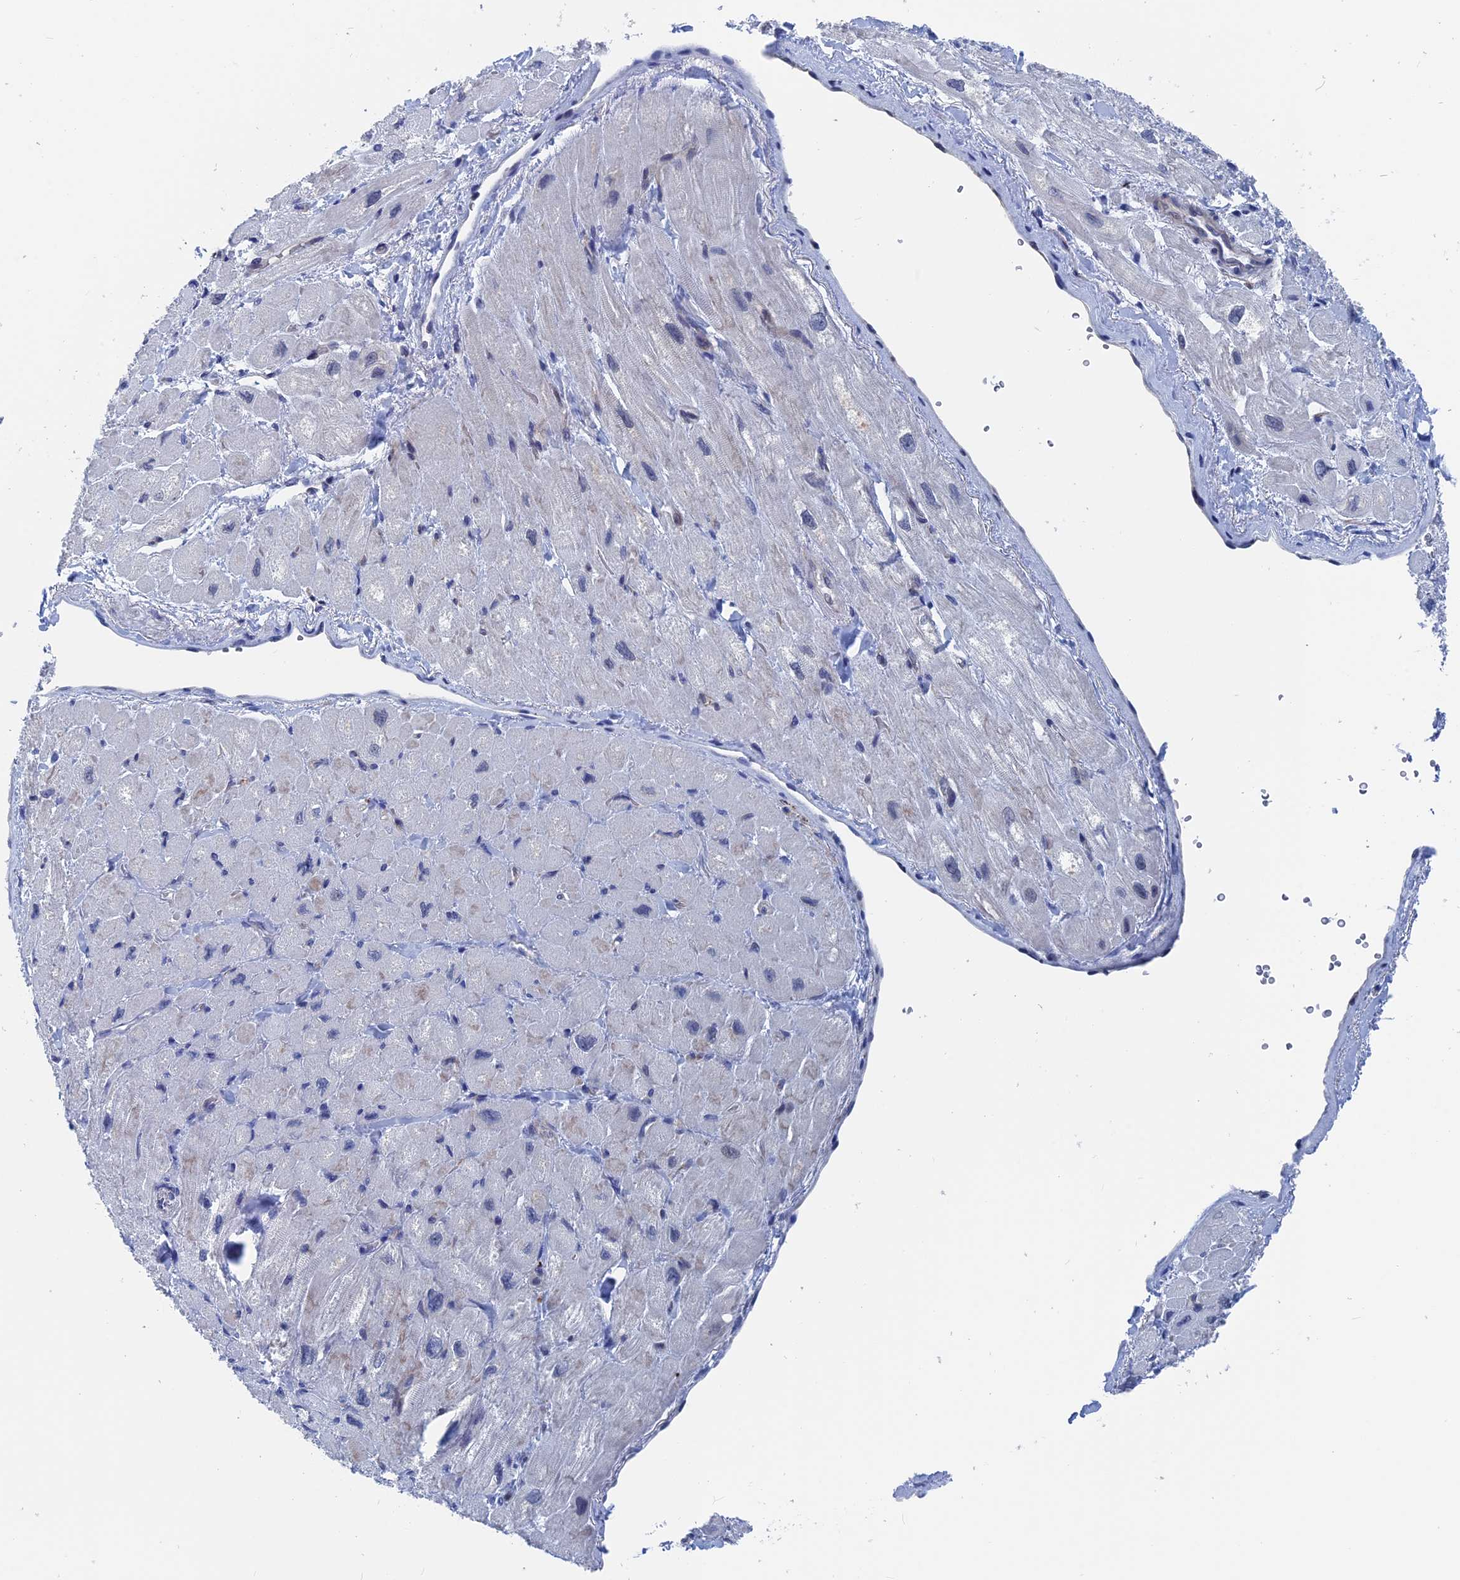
{"staining": {"intensity": "negative", "quantity": "none", "location": "none"}, "tissue": "heart muscle", "cell_type": "Cardiomyocytes", "image_type": "normal", "snomed": [{"axis": "morphology", "description": "Normal tissue, NOS"}, {"axis": "topography", "description": "Heart"}], "caption": "Immunohistochemistry (IHC) photomicrograph of benign heart muscle: heart muscle stained with DAB (3,3'-diaminobenzidine) reveals no significant protein positivity in cardiomyocytes.", "gene": "MARCHF3", "patient": {"sex": "male", "age": 65}}